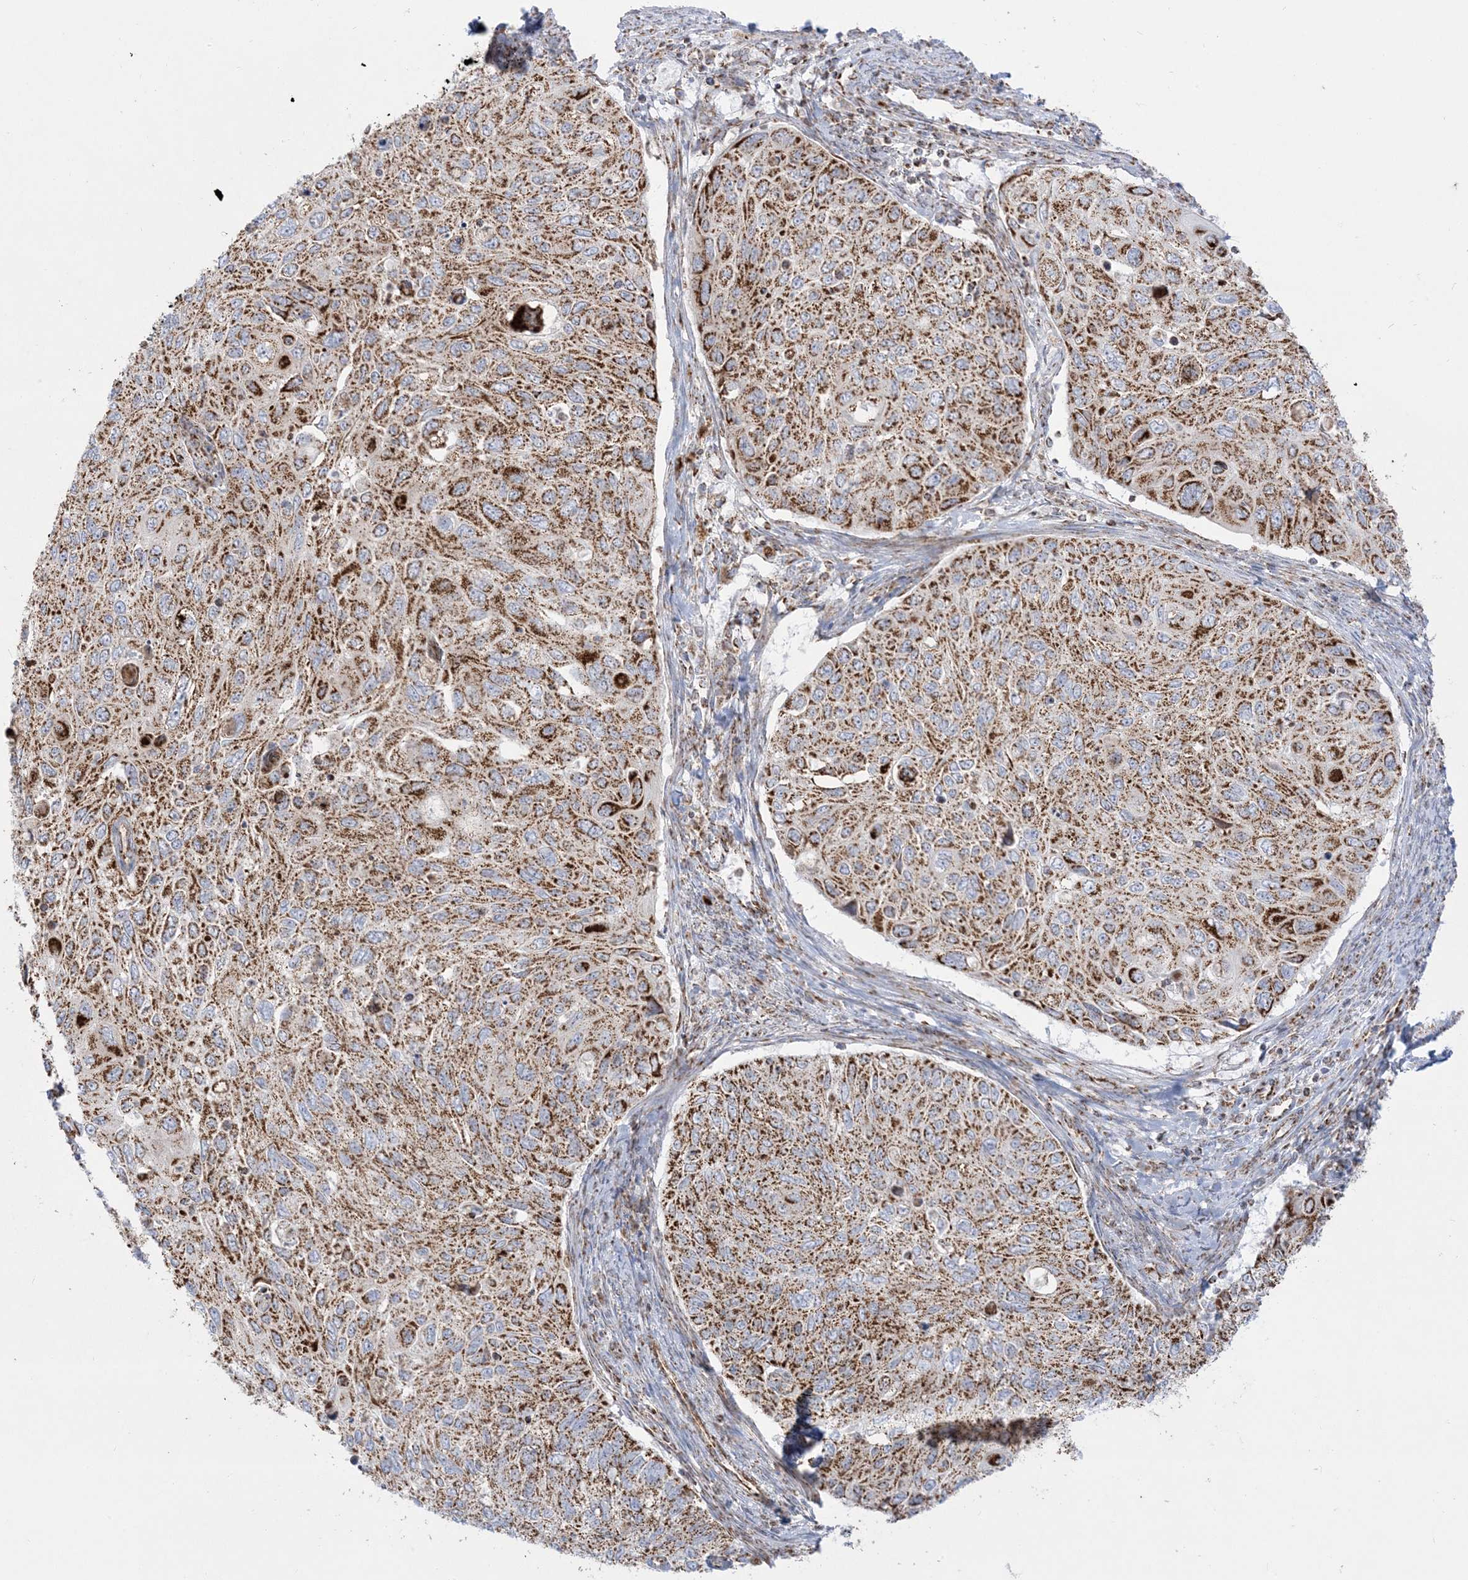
{"staining": {"intensity": "moderate", "quantity": ">75%", "location": "cytoplasmic/membranous"}, "tissue": "cervical cancer", "cell_type": "Tumor cells", "image_type": "cancer", "snomed": [{"axis": "morphology", "description": "Squamous cell carcinoma, NOS"}, {"axis": "topography", "description": "Cervix"}], "caption": "Cervical cancer (squamous cell carcinoma) stained with DAB IHC shows medium levels of moderate cytoplasmic/membranous staining in about >75% of tumor cells.", "gene": "MRPS36", "patient": {"sex": "female", "age": 70}}